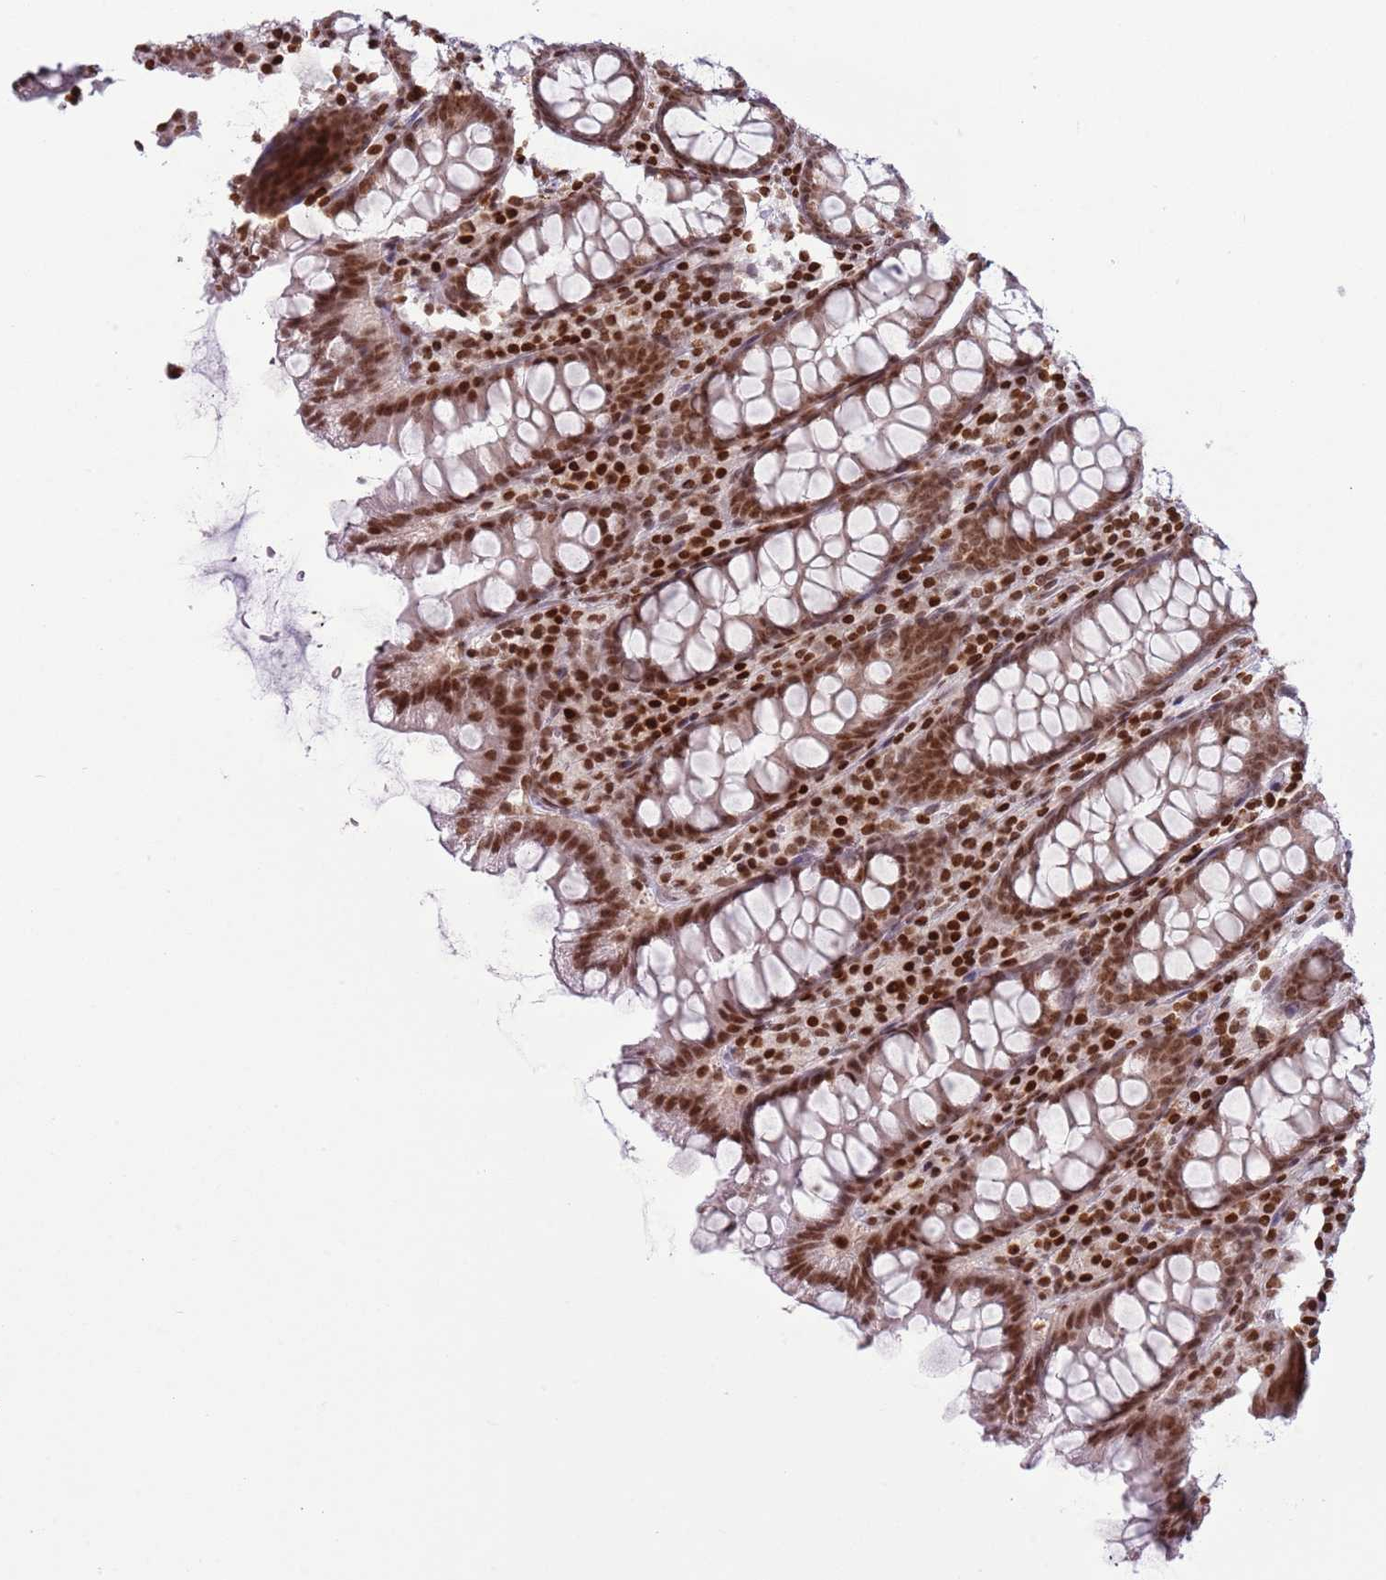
{"staining": {"intensity": "moderate", "quantity": ">75%", "location": "nuclear"}, "tissue": "colon", "cell_type": "Endothelial cells", "image_type": "normal", "snomed": [{"axis": "morphology", "description": "Normal tissue, NOS"}, {"axis": "topography", "description": "Colon"}], "caption": "Immunohistochemistry histopathology image of benign colon stained for a protein (brown), which demonstrates medium levels of moderate nuclear positivity in approximately >75% of endothelial cells.", "gene": "SELENOH", "patient": {"sex": "female", "age": 79}}